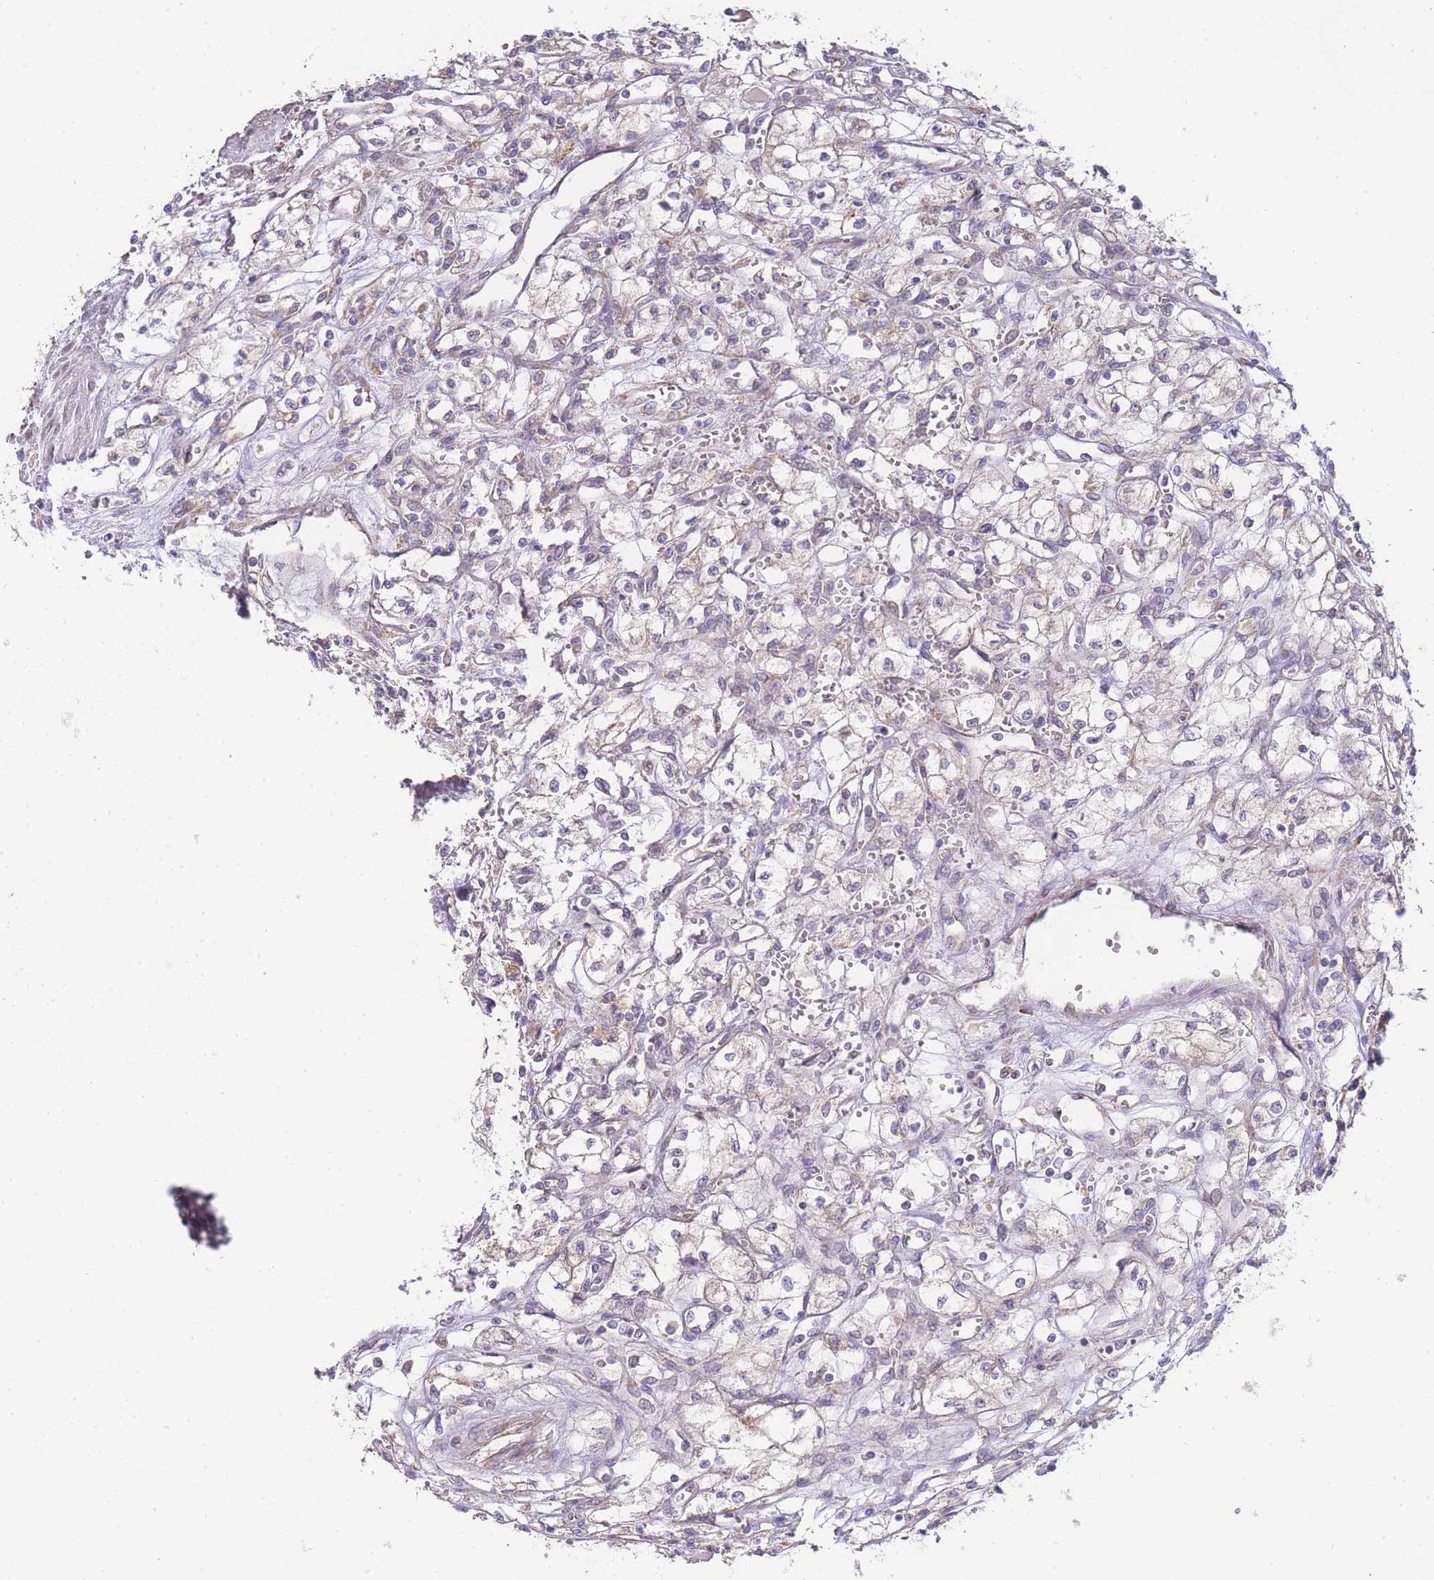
{"staining": {"intensity": "weak", "quantity": "<25%", "location": "cytoplasmic/membranous"}, "tissue": "renal cancer", "cell_type": "Tumor cells", "image_type": "cancer", "snomed": [{"axis": "morphology", "description": "Adenocarcinoma, NOS"}, {"axis": "topography", "description": "Kidney"}], "caption": "DAB immunohistochemical staining of renal adenocarcinoma shows no significant expression in tumor cells.", "gene": "BEX1", "patient": {"sex": "male", "age": 59}}